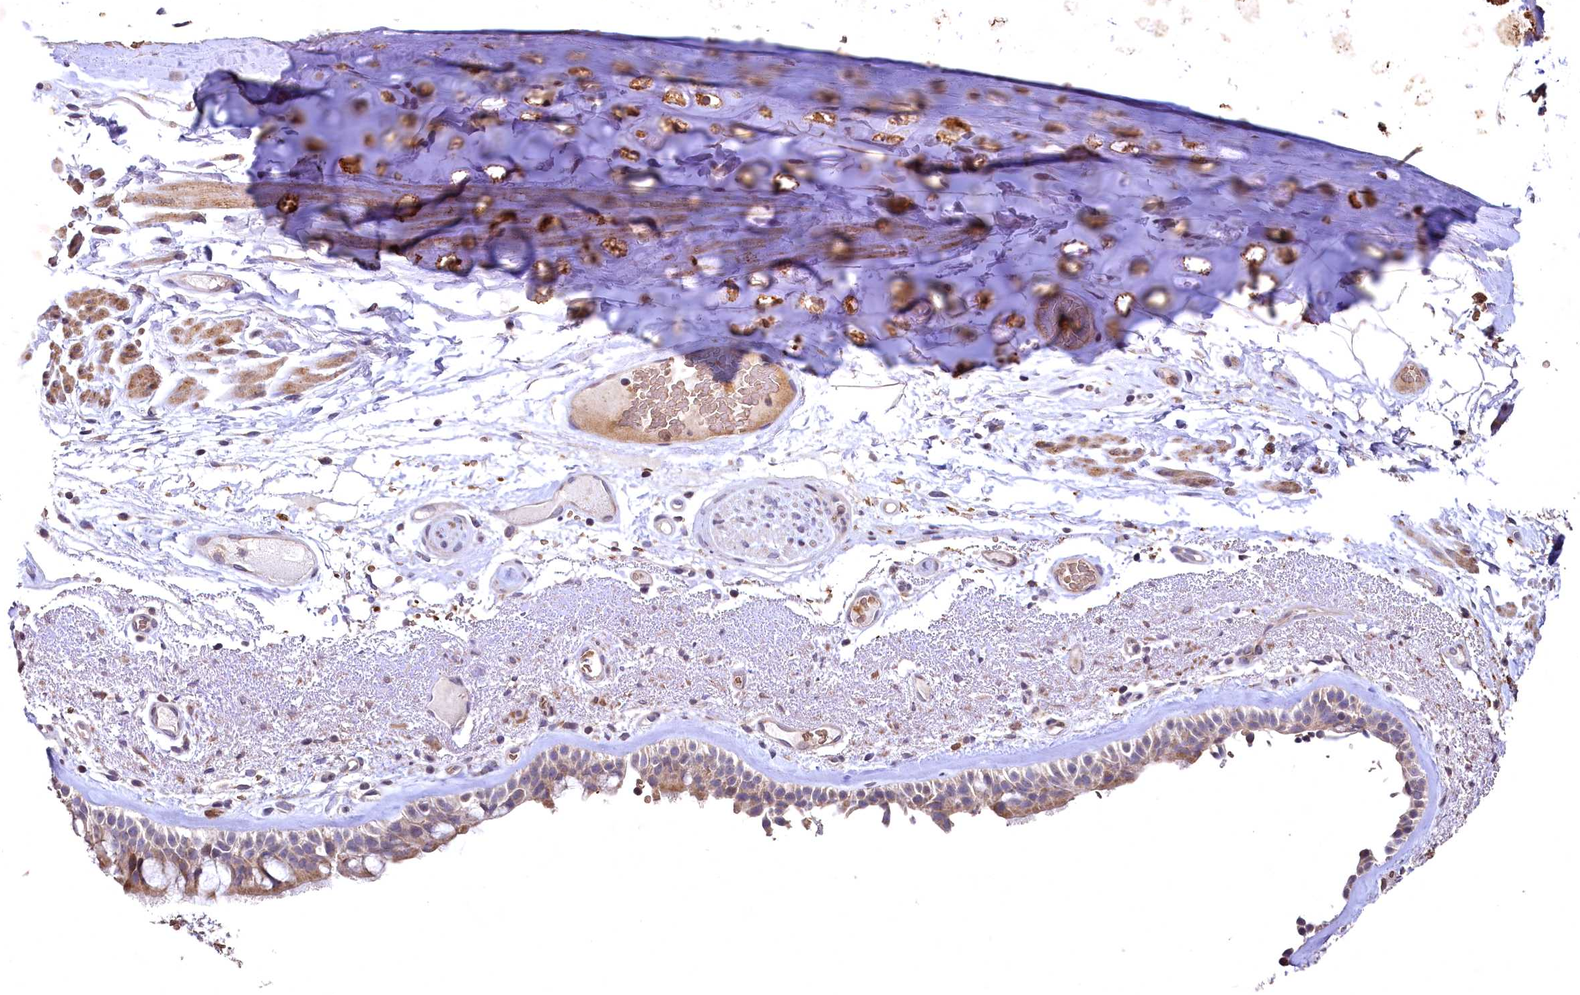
{"staining": {"intensity": "moderate", "quantity": ">75%", "location": "cytoplasmic/membranous"}, "tissue": "bronchus", "cell_type": "Respiratory epithelial cells", "image_type": "normal", "snomed": [{"axis": "morphology", "description": "Normal tissue, NOS"}, {"axis": "morphology", "description": "Squamous cell carcinoma, NOS"}, {"axis": "topography", "description": "Lymph node"}, {"axis": "topography", "description": "Bronchus"}, {"axis": "topography", "description": "Lung"}], "caption": "There is medium levels of moderate cytoplasmic/membranous staining in respiratory epithelial cells of normal bronchus, as demonstrated by immunohistochemical staining (brown color).", "gene": "SPTA1", "patient": {"sex": "male", "age": 66}}